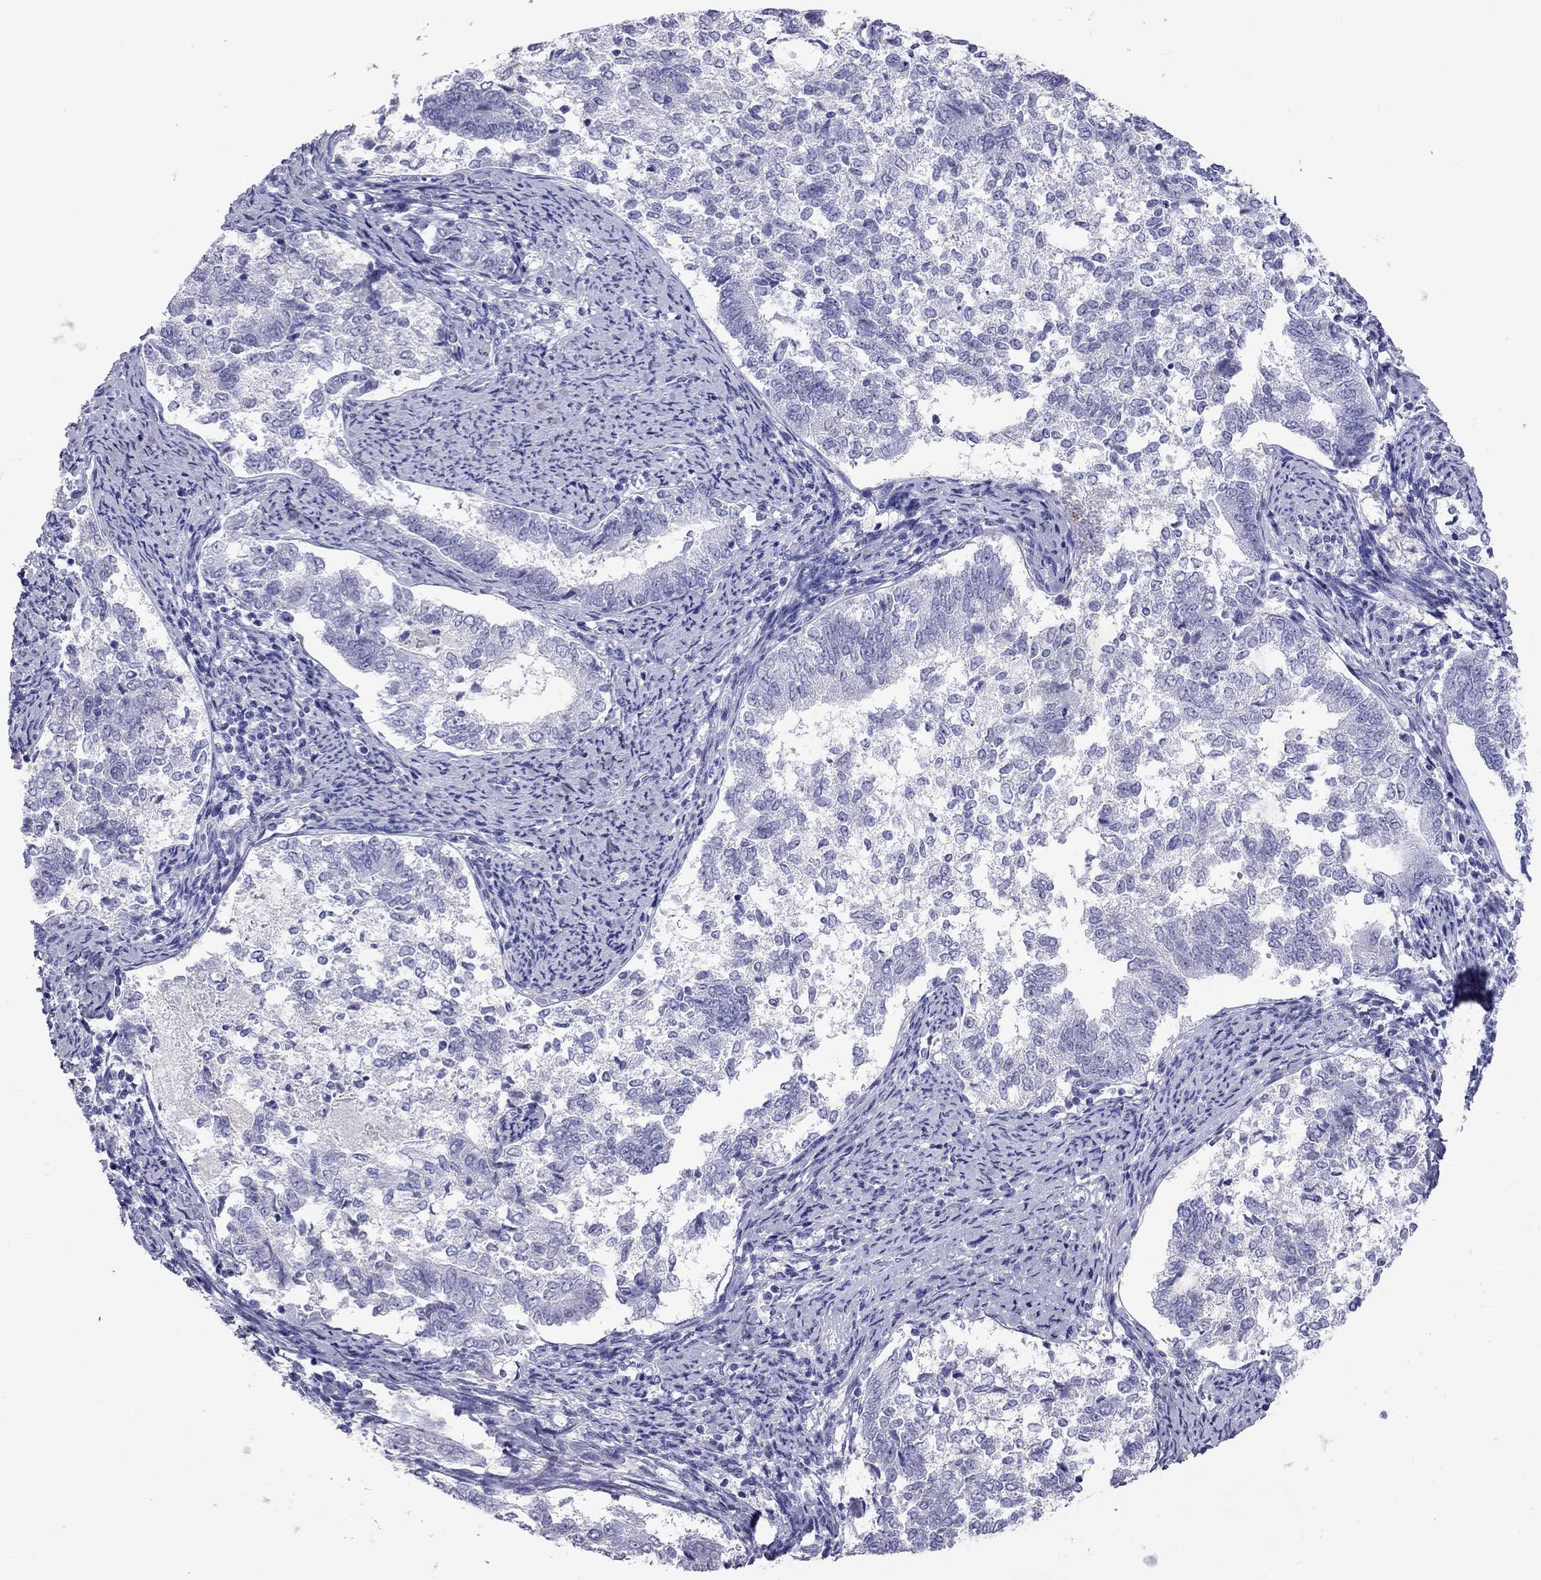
{"staining": {"intensity": "negative", "quantity": "none", "location": "none"}, "tissue": "endometrial cancer", "cell_type": "Tumor cells", "image_type": "cancer", "snomed": [{"axis": "morphology", "description": "Adenocarcinoma, NOS"}, {"axis": "topography", "description": "Endometrium"}], "caption": "Tumor cells show no significant protein positivity in endometrial adenocarcinoma.", "gene": "ODF4", "patient": {"sex": "female", "age": 65}}